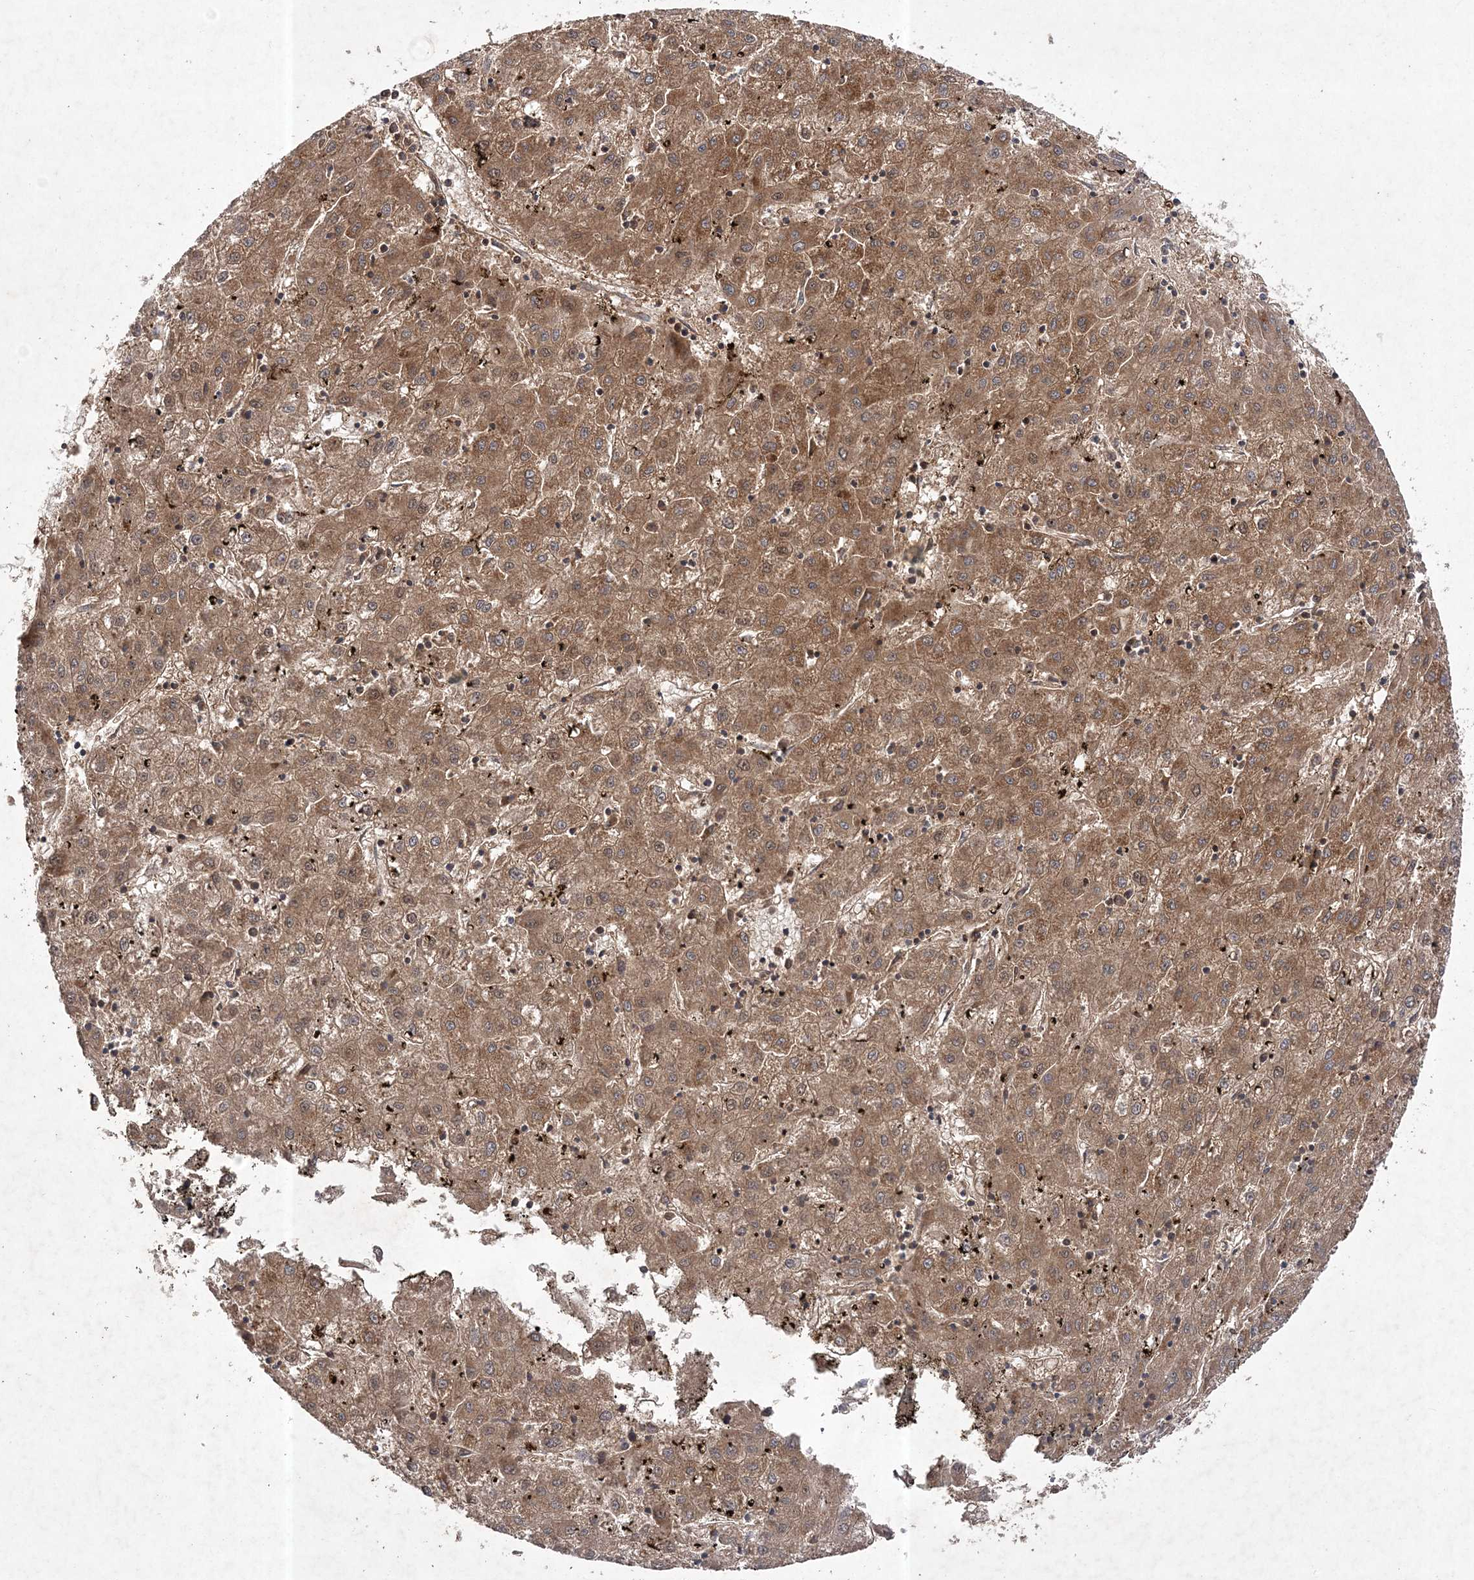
{"staining": {"intensity": "moderate", "quantity": ">75%", "location": "cytoplasmic/membranous"}, "tissue": "liver cancer", "cell_type": "Tumor cells", "image_type": "cancer", "snomed": [{"axis": "morphology", "description": "Carcinoma, Hepatocellular, NOS"}, {"axis": "topography", "description": "Liver"}], "caption": "A brown stain highlights moderate cytoplasmic/membranous positivity of a protein in human liver cancer (hepatocellular carcinoma) tumor cells.", "gene": "NIF3L1", "patient": {"sex": "male", "age": 72}}